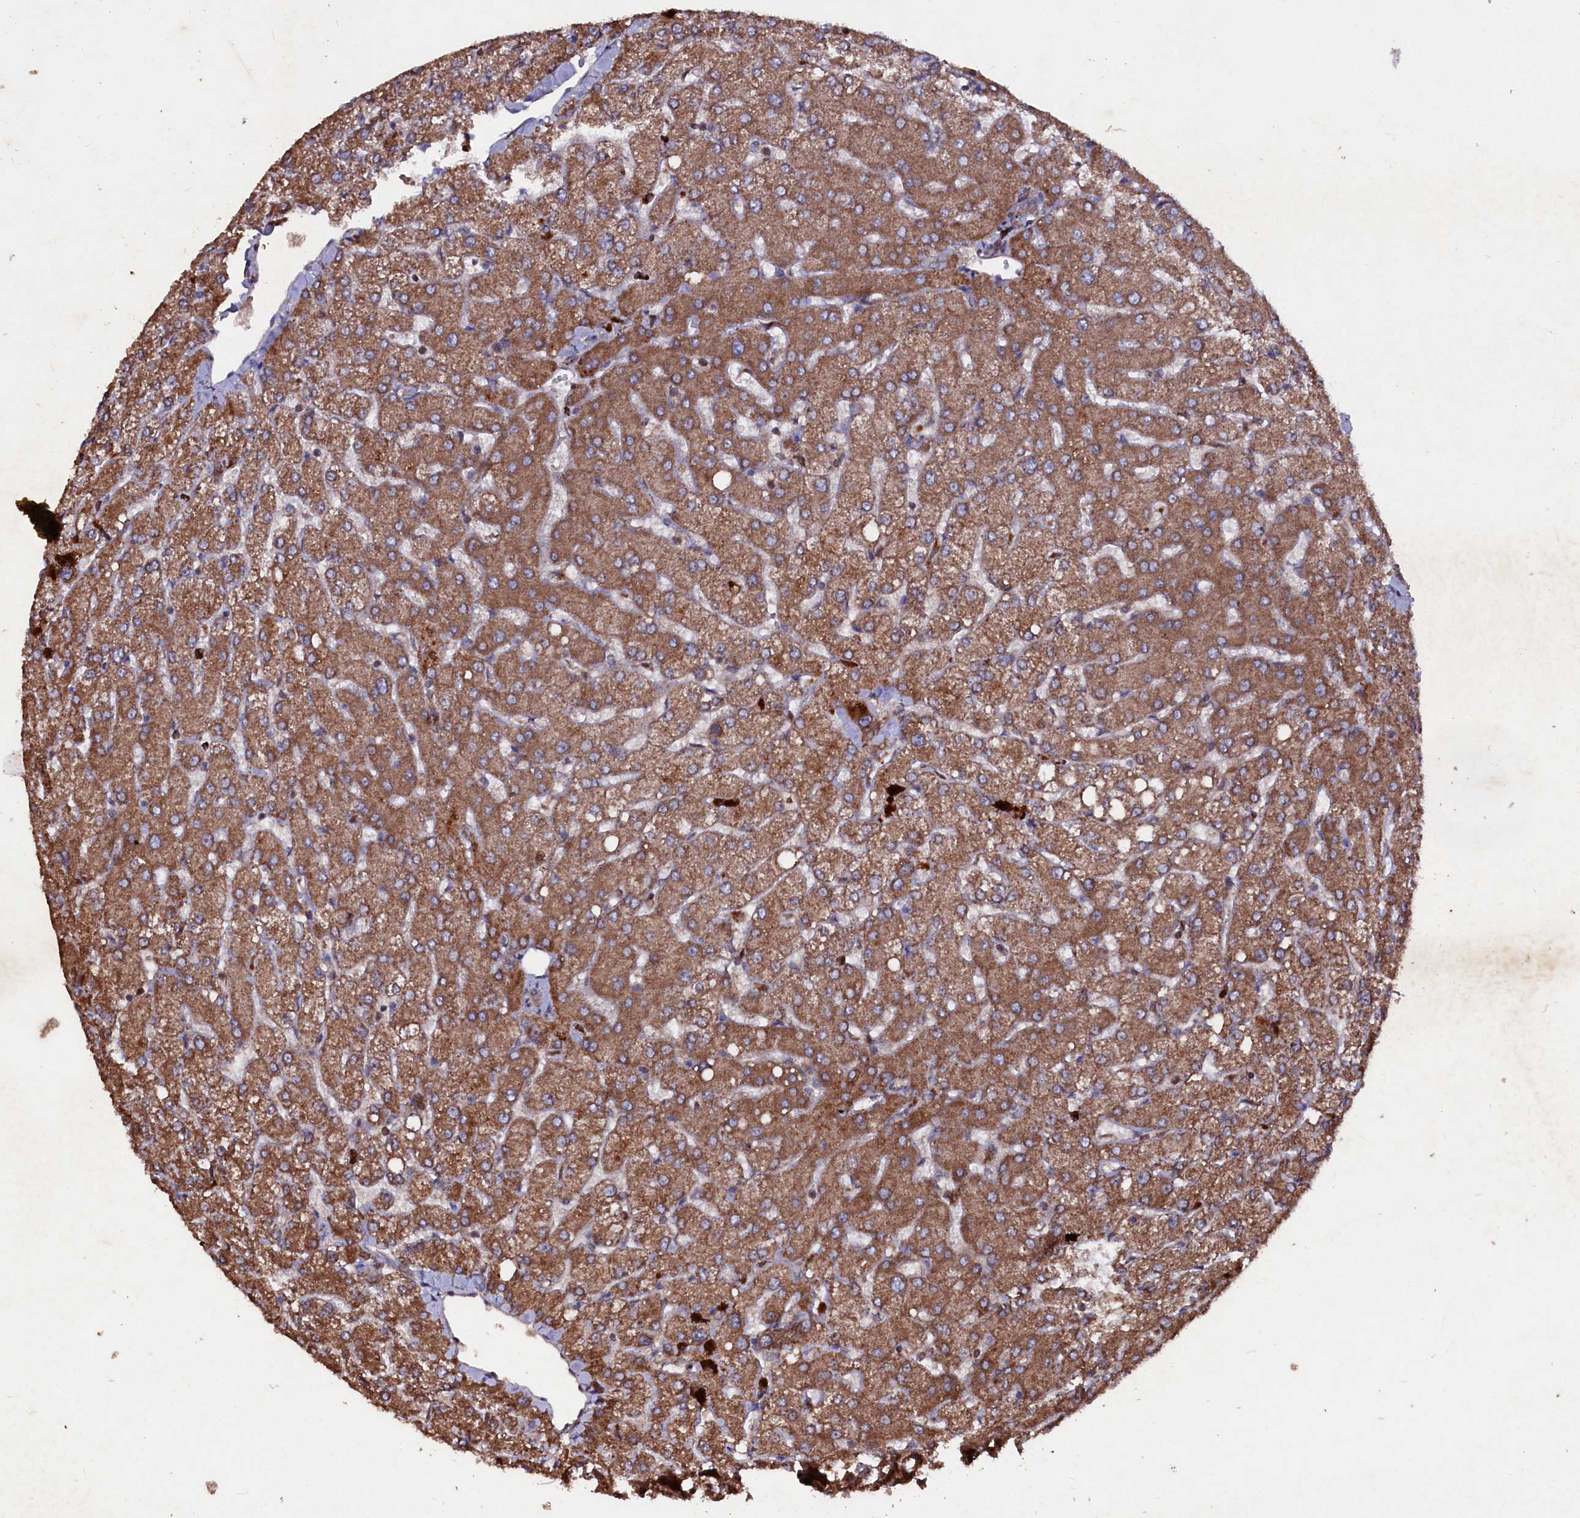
{"staining": {"intensity": "weak", "quantity": ">75%", "location": "cytoplasmic/membranous"}, "tissue": "liver", "cell_type": "Cholangiocytes", "image_type": "normal", "snomed": [{"axis": "morphology", "description": "Normal tissue, NOS"}, {"axis": "topography", "description": "Liver"}], "caption": "Immunohistochemical staining of normal liver exhibits low levels of weak cytoplasmic/membranous positivity in about >75% of cholangiocytes. The staining was performed using DAB to visualize the protein expression in brown, while the nuclei were stained in blue with hematoxylin (Magnification: 20x).", "gene": "MYO1H", "patient": {"sex": "female", "age": 54}}